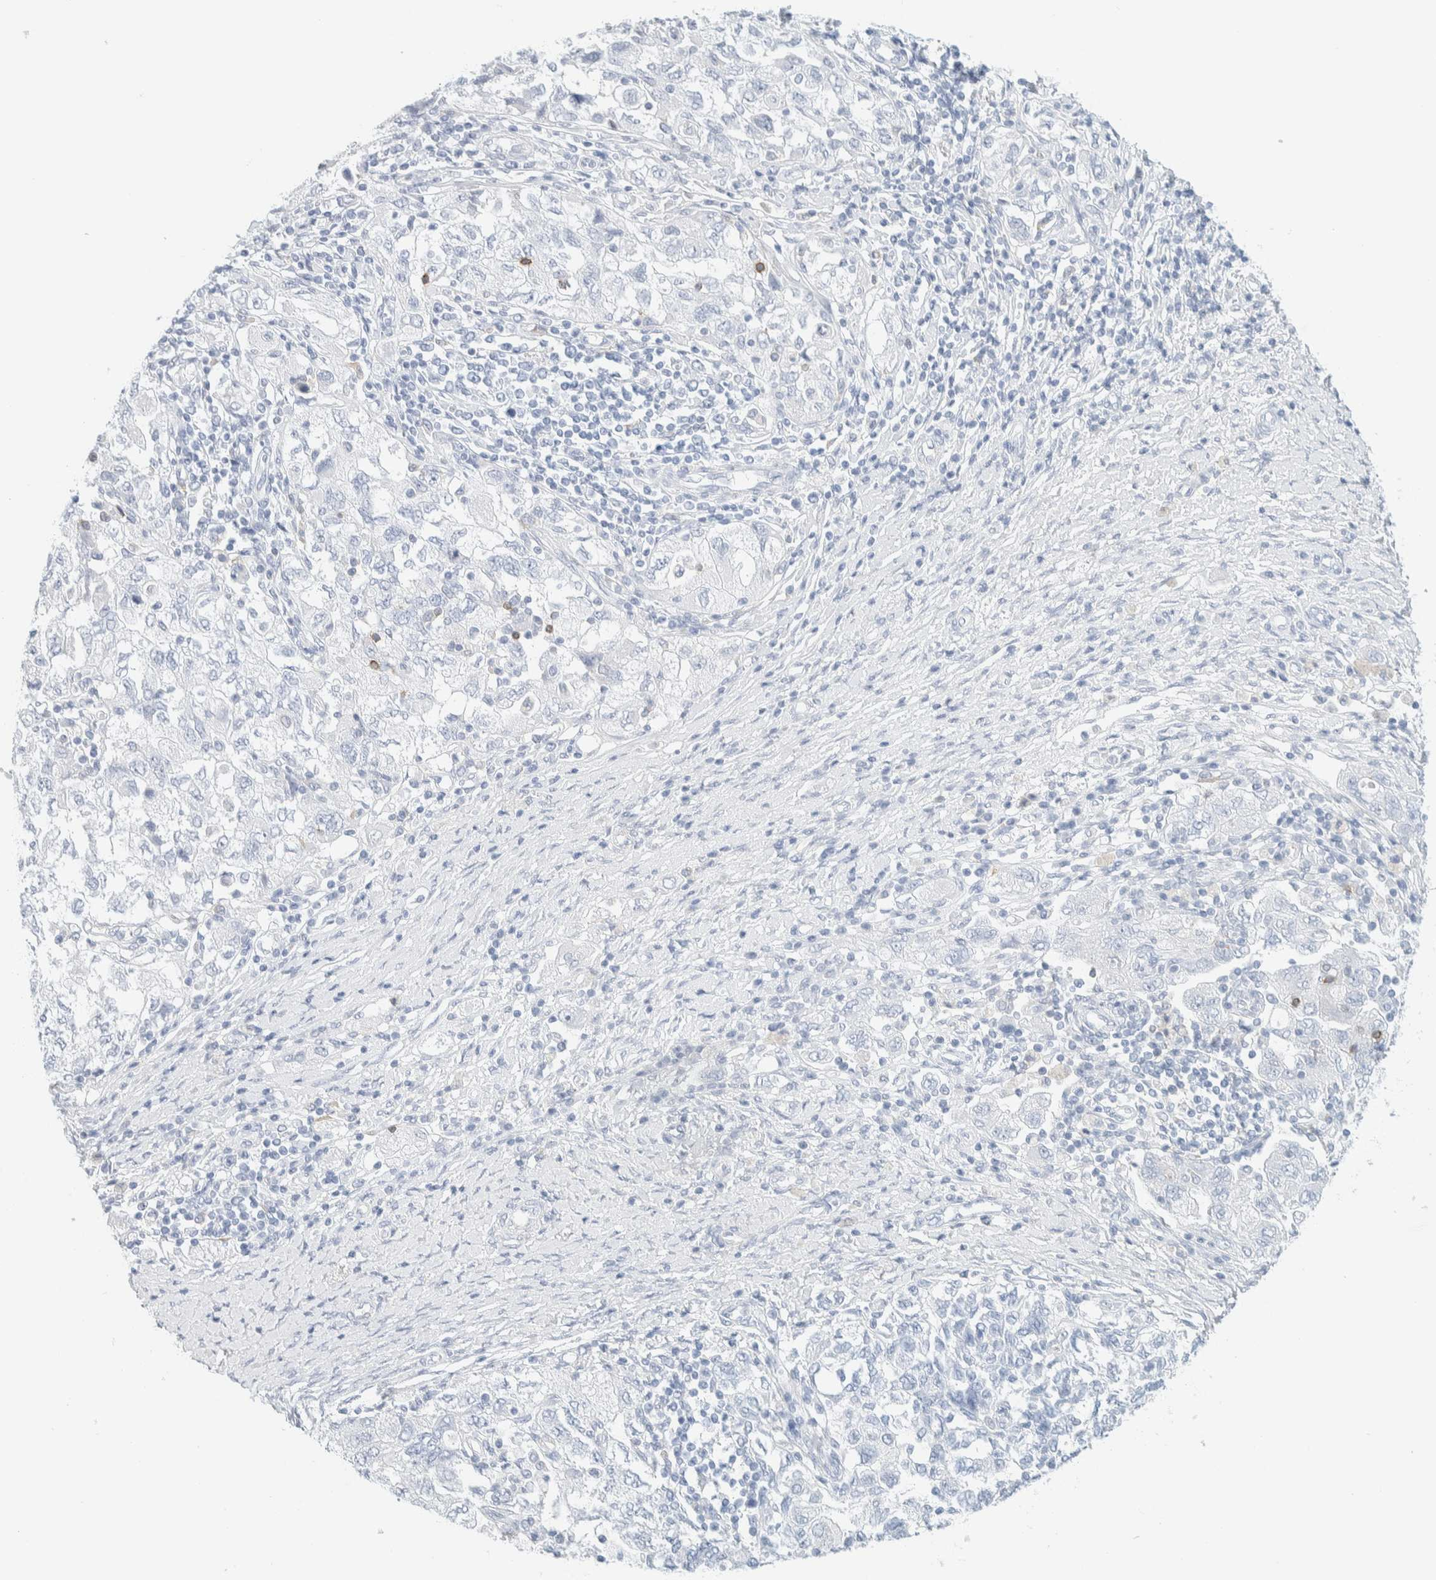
{"staining": {"intensity": "negative", "quantity": "none", "location": "none"}, "tissue": "ovarian cancer", "cell_type": "Tumor cells", "image_type": "cancer", "snomed": [{"axis": "morphology", "description": "Carcinoma, NOS"}, {"axis": "morphology", "description": "Cystadenocarcinoma, serous, NOS"}, {"axis": "topography", "description": "Ovary"}], "caption": "IHC micrograph of human carcinoma (ovarian) stained for a protein (brown), which demonstrates no positivity in tumor cells. Nuclei are stained in blue.", "gene": "ATCAY", "patient": {"sex": "female", "age": 69}}